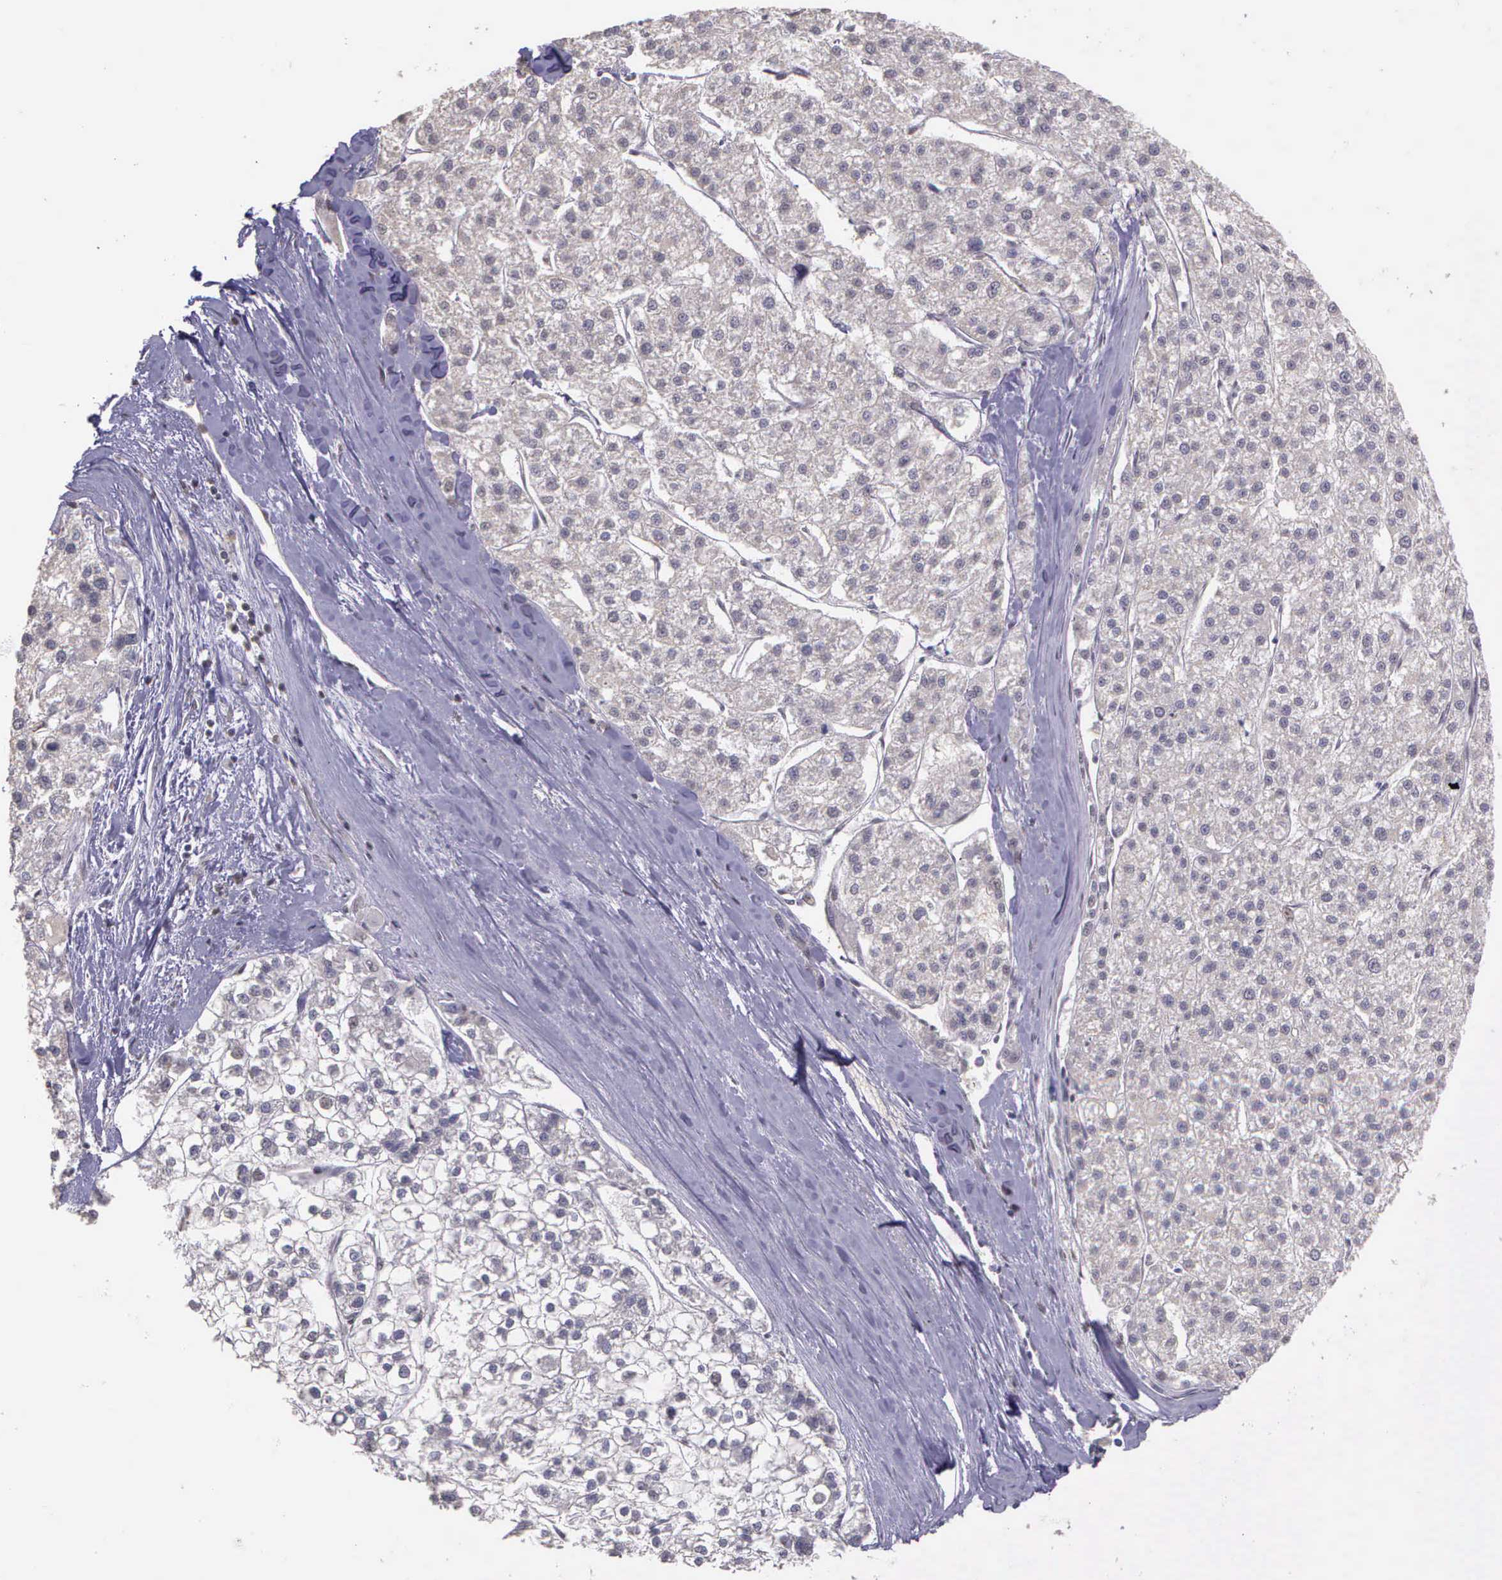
{"staining": {"intensity": "negative", "quantity": "none", "location": "none"}, "tissue": "liver cancer", "cell_type": "Tumor cells", "image_type": "cancer", "snomed": [{"axis": "morphology", "description": "Carcinoma, Hepatocellular, NOS"}, {"axis": "topography", "description": "Liver"}], "caption": "The histopathology image exhibits no staining of tumor cells in hepatocellular carcinoma (liver).", "gene": "ARMCX5", "patient": {"sex": "female", "age": 85}}